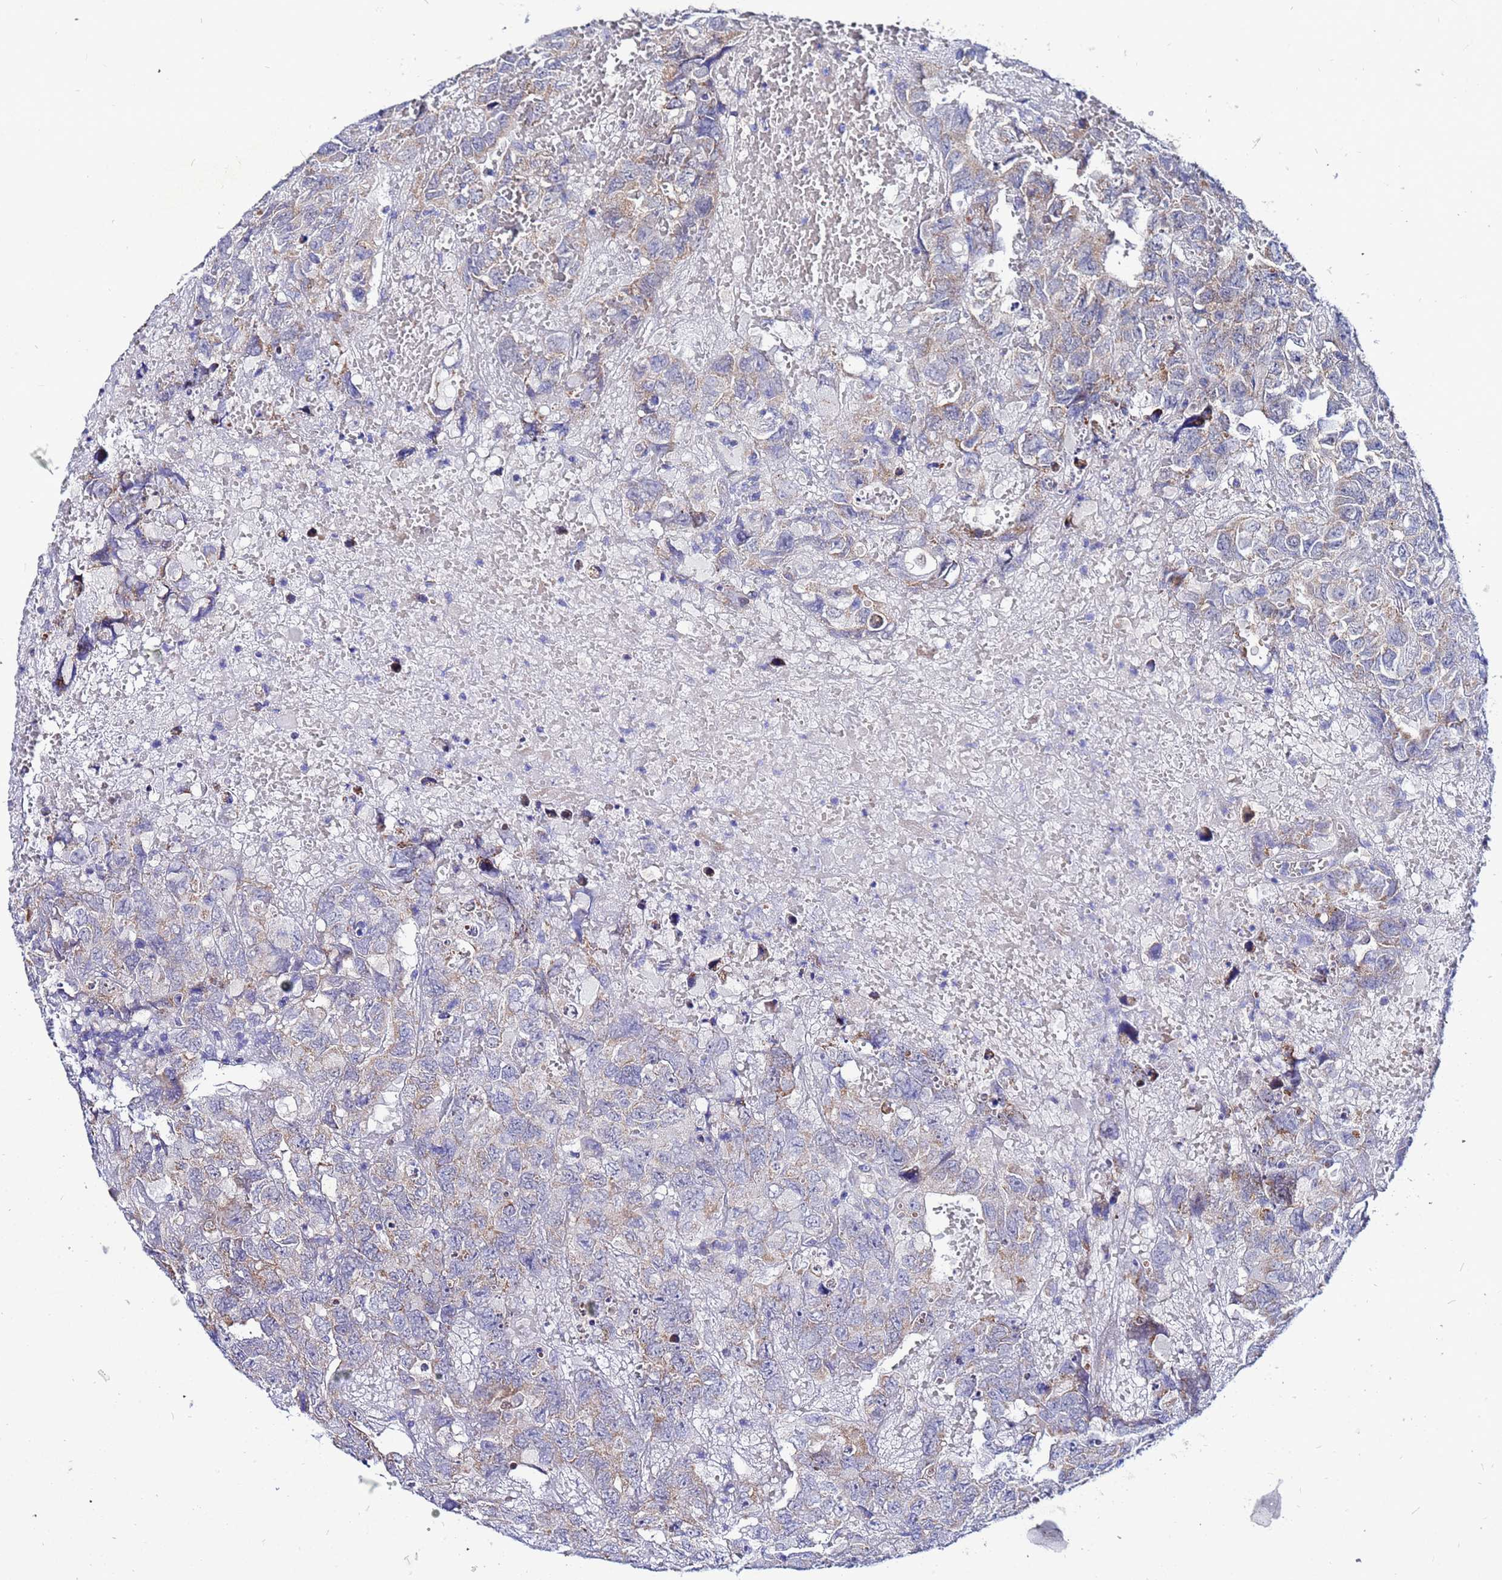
{"staining": {"intensity": "moderate", "quantity": "25%-75%", "location": "cytoplasmic/membranous"}, "tissue": "testis cancer", "cell_type": "Tumor cells", "image_type": "cancer", "snomed": [{"axis": "morphology", "description": "Carcinoma, Embryonal, NOS"}, {"axis": "topography", "description": "Testis"}], "caption": "A medium amount of moderate cytoplasmic/membranous staining is appreciated in about 25%-75% of tumor cells in testis cancer tissue. The staining is performed using DAB brown chromogen to label protein expression. The nuclei are counter-stained blue using hematoxylin.", "gene": "FAHD2A", "patient": {"sex": "male", "age": 45}}